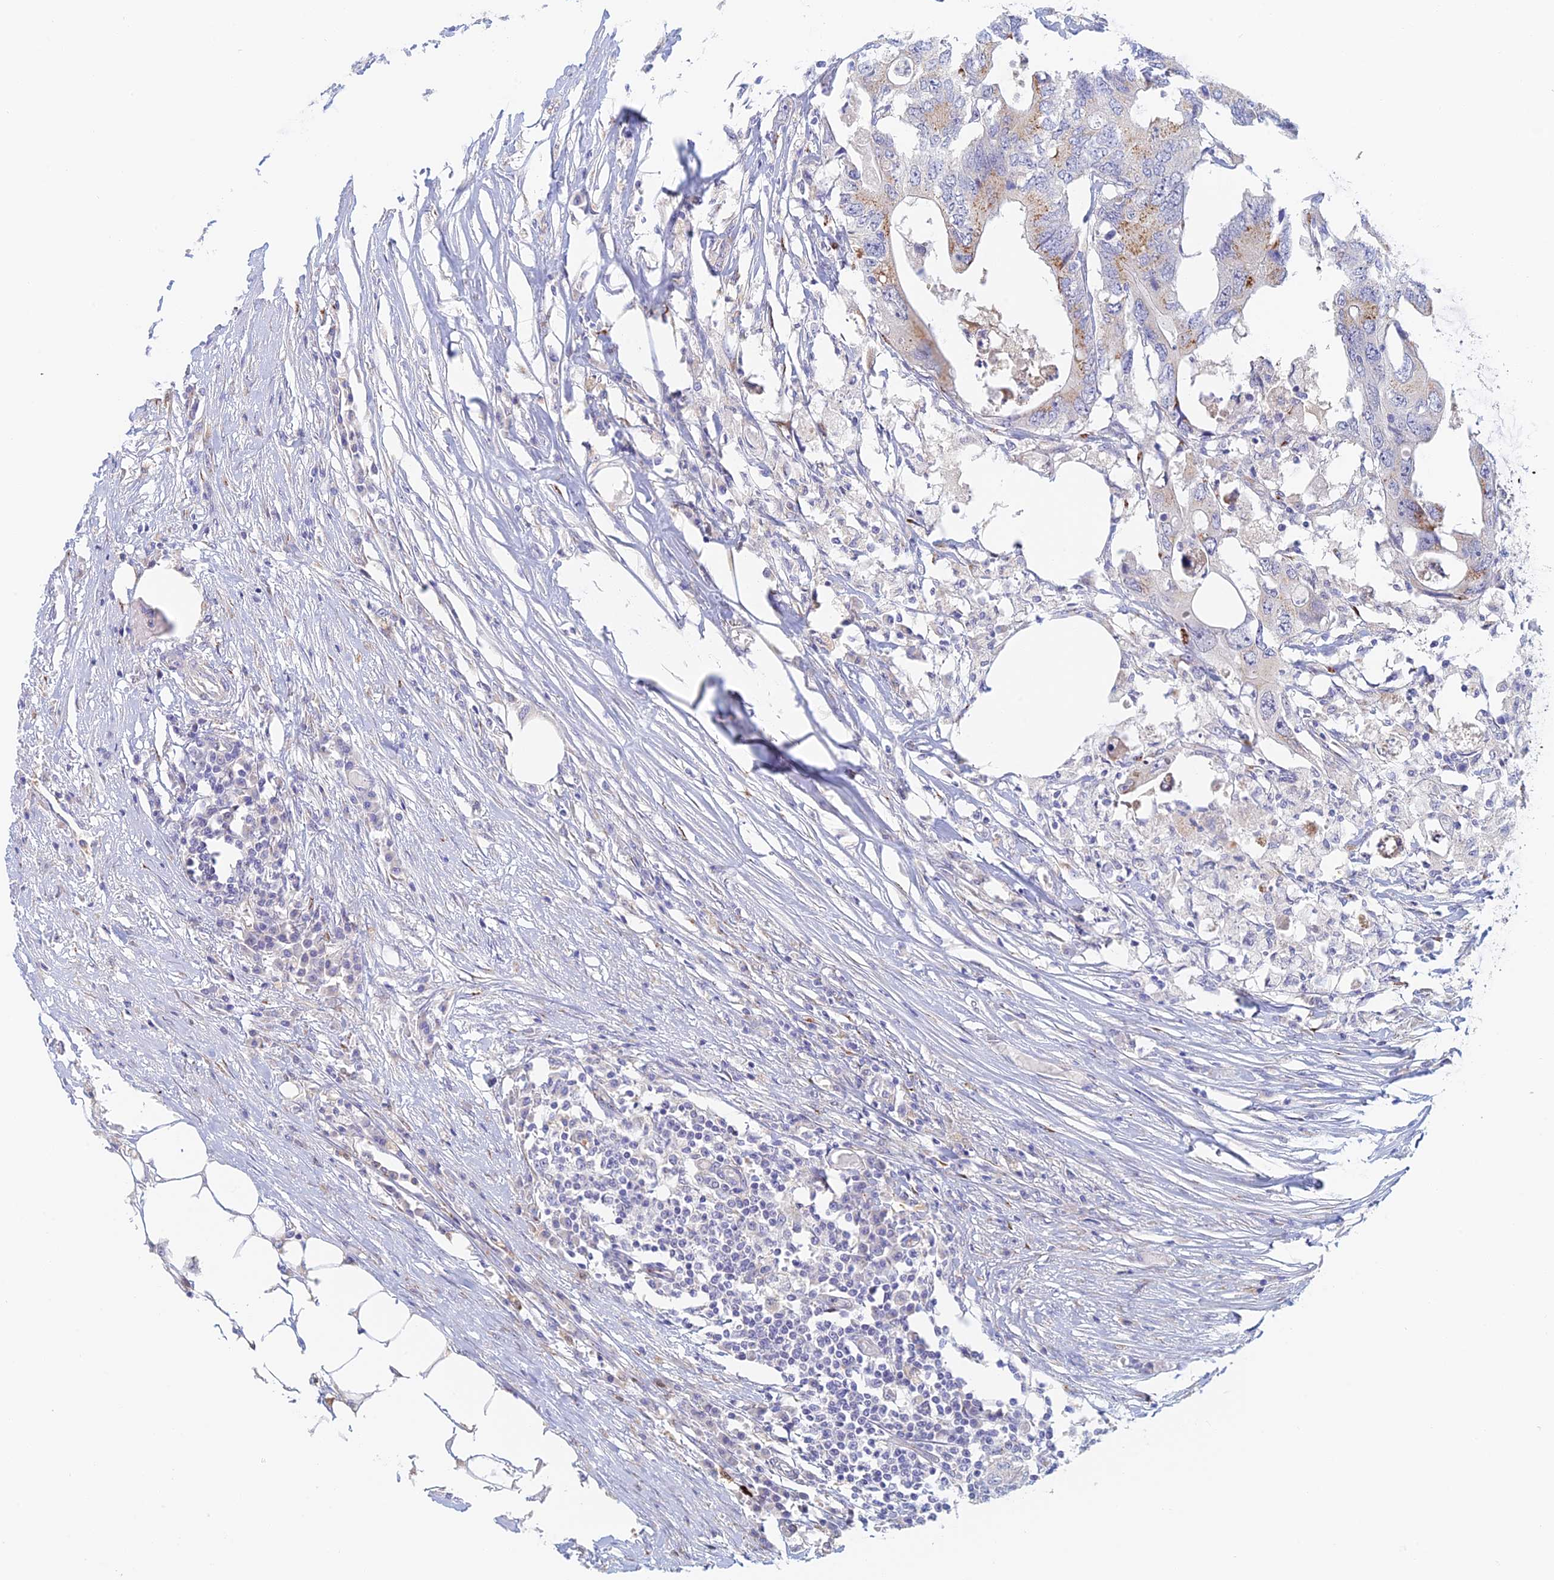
{"staining": {"intensity": "moderate", "quantity": "25%-75%", "location": "cytoplasmic/membranous"}, "tissue": "colorectal cancer", "cell_type": "Tumor cells", "image_type": "cancer", "snomed": [{"axis": "morphology", "description": "Adenocarcinoma, NOS"}, {"axis": "topography", "description": "Colon"}], "caption": "A histopathology image showing moderate cytoplasmic/membranous expression in about 25%-75% of tumor cells in colorectal adenocarcinoma, as visualized by brown immunohistochemical staining.", "gene": "SLC24A3", "patient": {"sex": "male", "age": 71}}